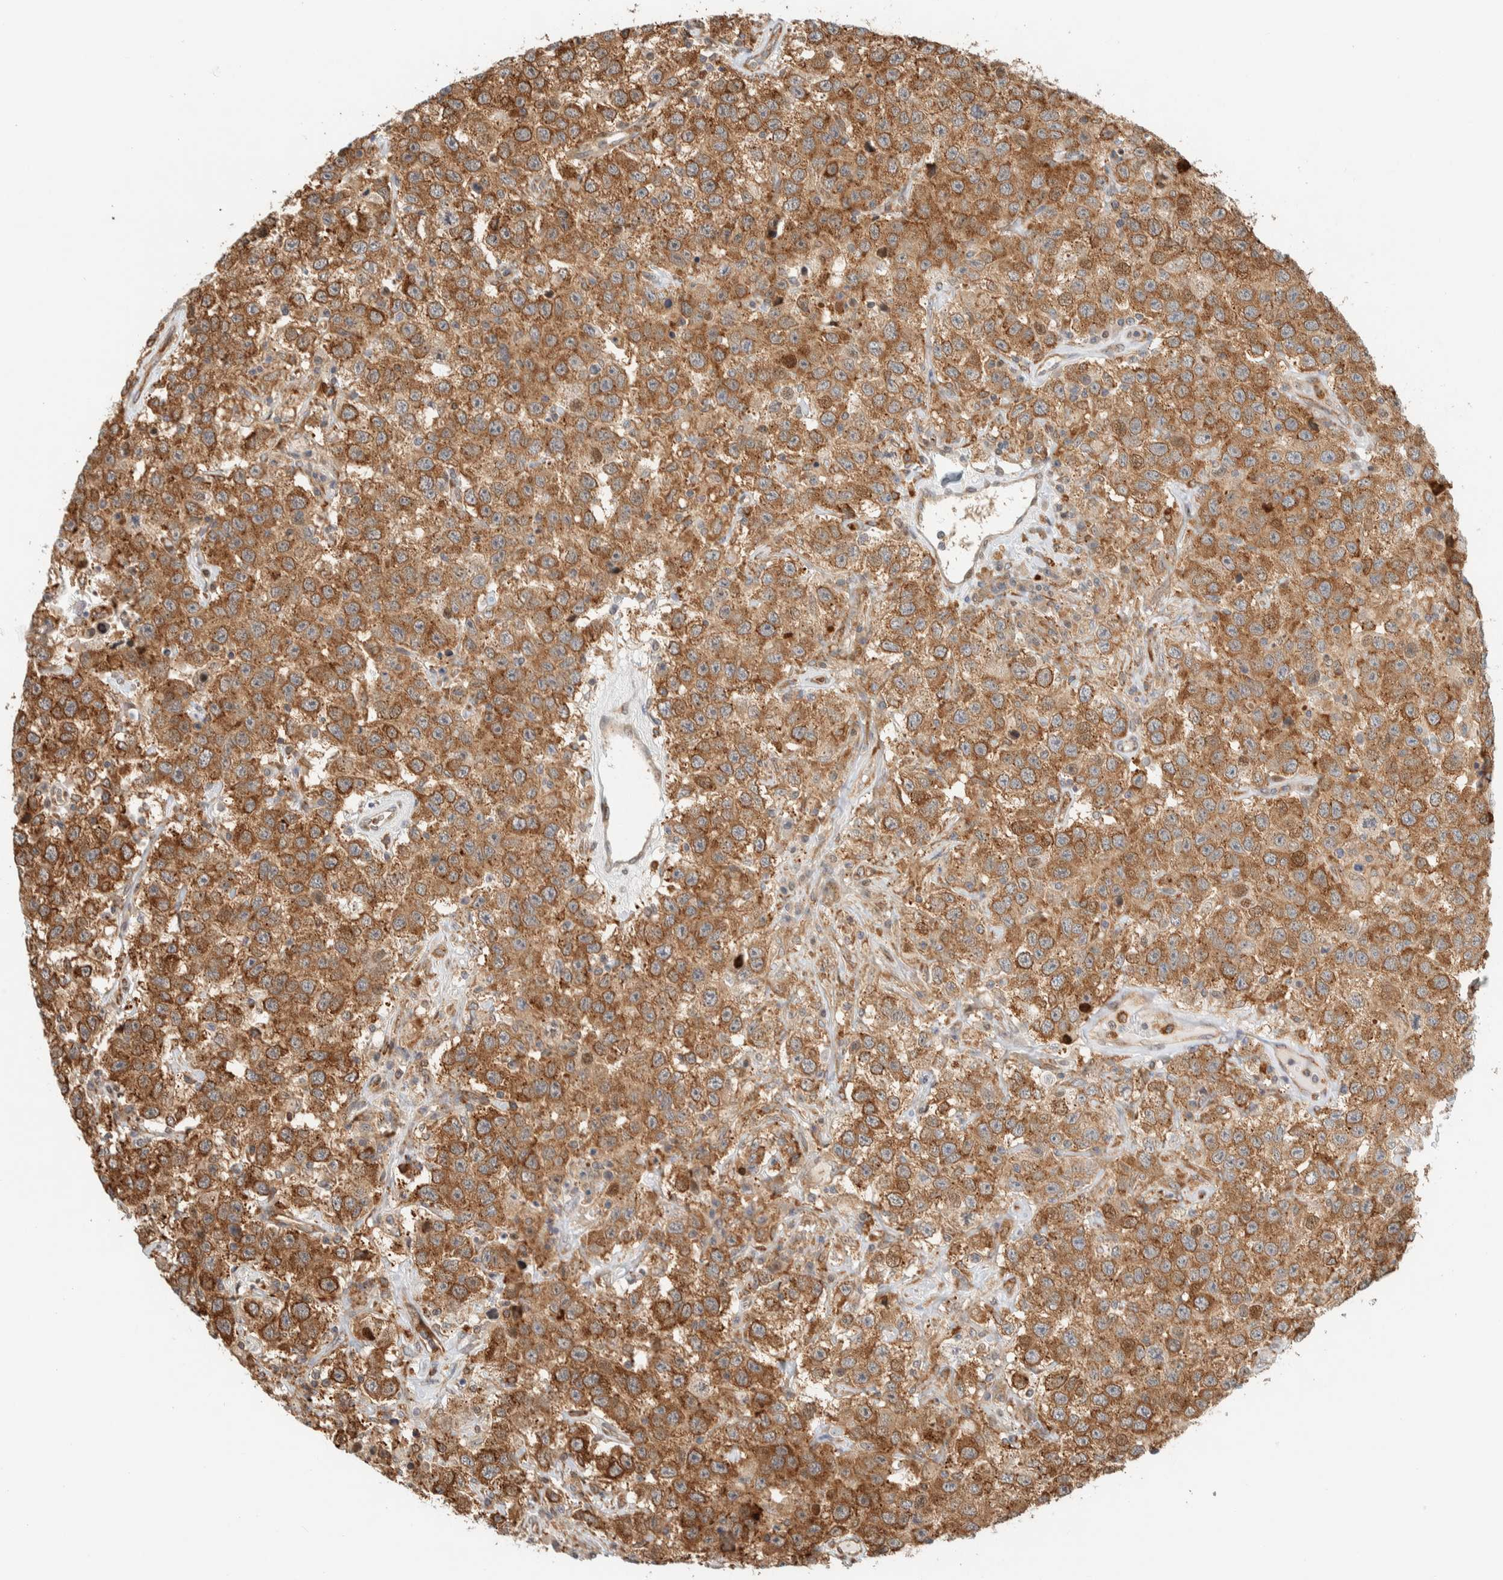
{"staining": {"intensity": "moderate", "quantity": ">75%", "location": "cytoplasmic/membranous"}, "tissue": "testis cancer", "cell_type": "Tumor cells", "image_type": "cancer", "snomed": [{"axis": "morphology", "description": "Seminoma, NOS"}, {"axis": "topography", "description": "Testis"}], "caption": "This histopathology image demonstrates seminoma (testis) stained with immunohistochemistry (IHC) to label a protein in brown. The cytoplasmic/membranous of tumor cells show moderate positivity for the protein. Nuclei are counter-stained blue.", "gene": "LLGL2", "patient": {"sex": "male", "age": 41}}